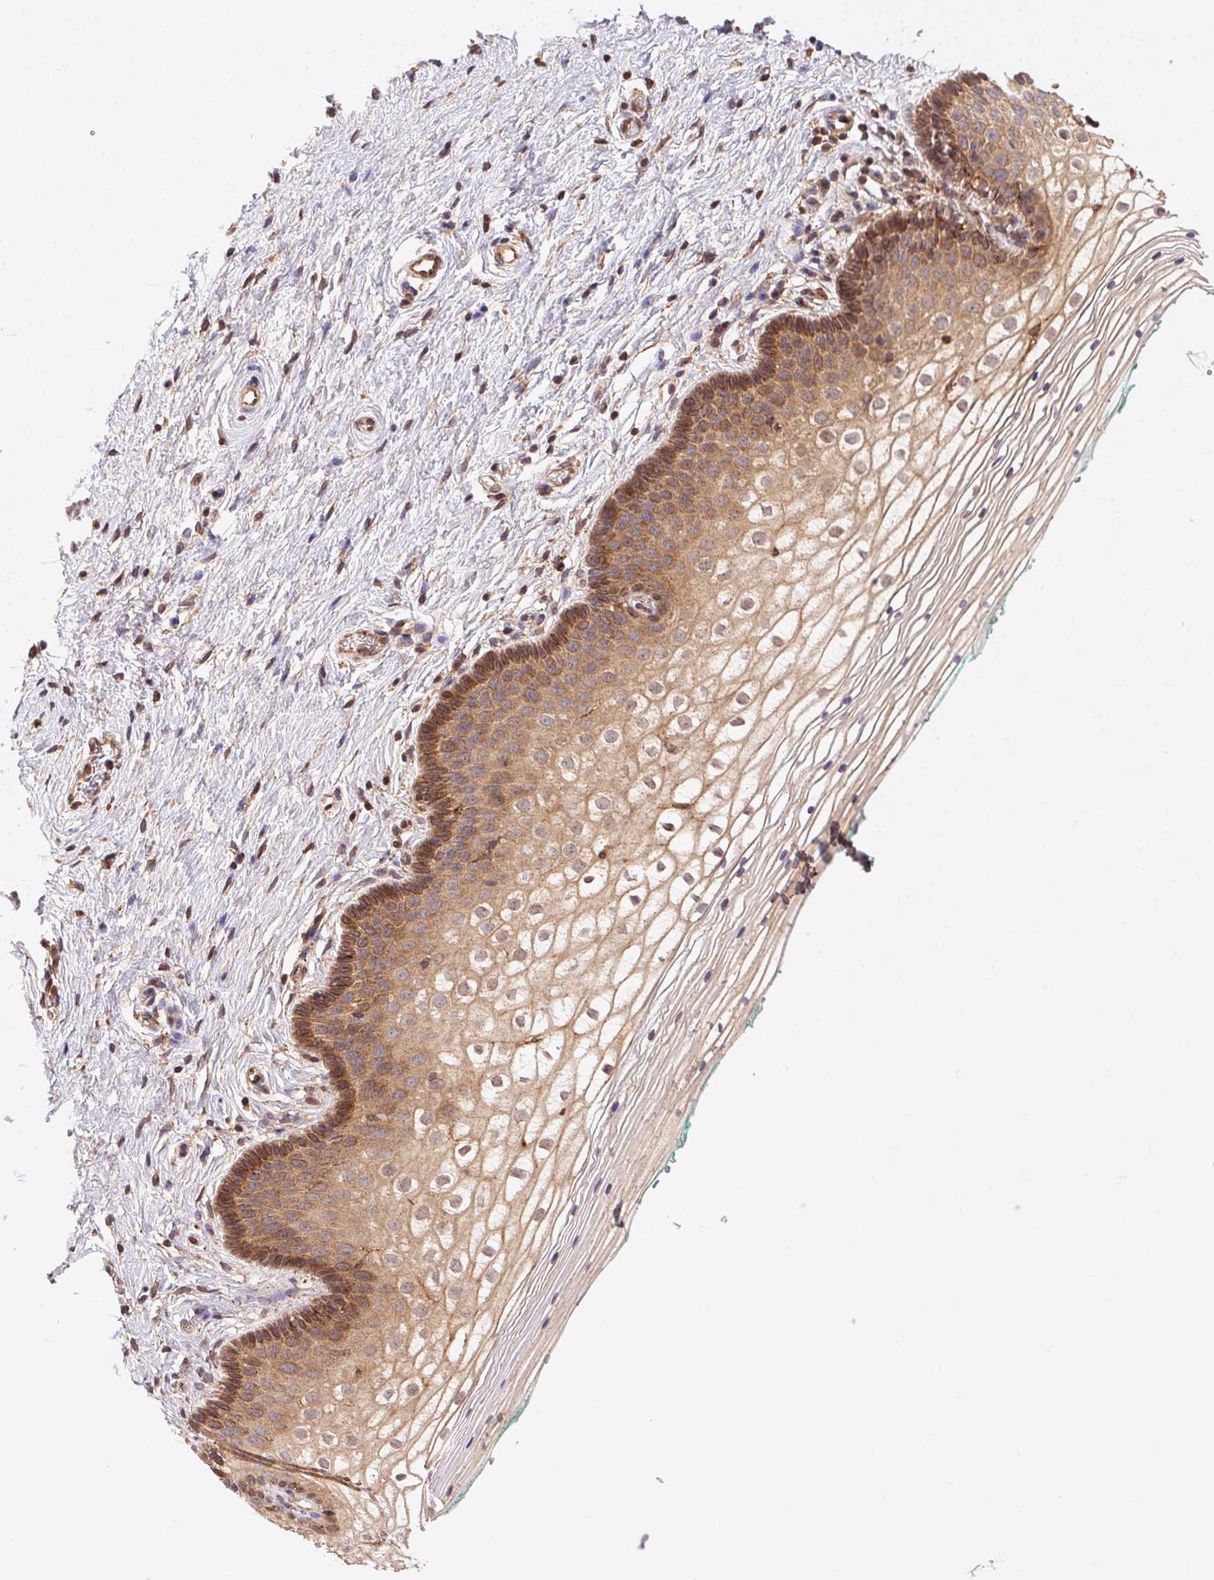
{"staining": {"intensity": "moderate", "quantity": "25%-75%", "location": "cytoplasmic/membranous,nuclear"}, "tissue": "vagina", "cell_type": "Squamous epithelial cells", "image_type": "normal", "snomed": [{"axis": "morphology", "description": "Normal tissue, NOS"}, {"axis": "topography", "description": "Vagina"}], "caption": "Normal vagina was stained to show a protein in brown. There is medium levels of moderate cytoplasmic/membranous,nuclear positivity in about 25%-75% of squamous epithelial cells. (DAB (3,3'-diaminobenzidine) IHC with brightfield microscopy, high magnification).", "gene": "MEX3D", "patient": {"sex": "female", "age": 36}}